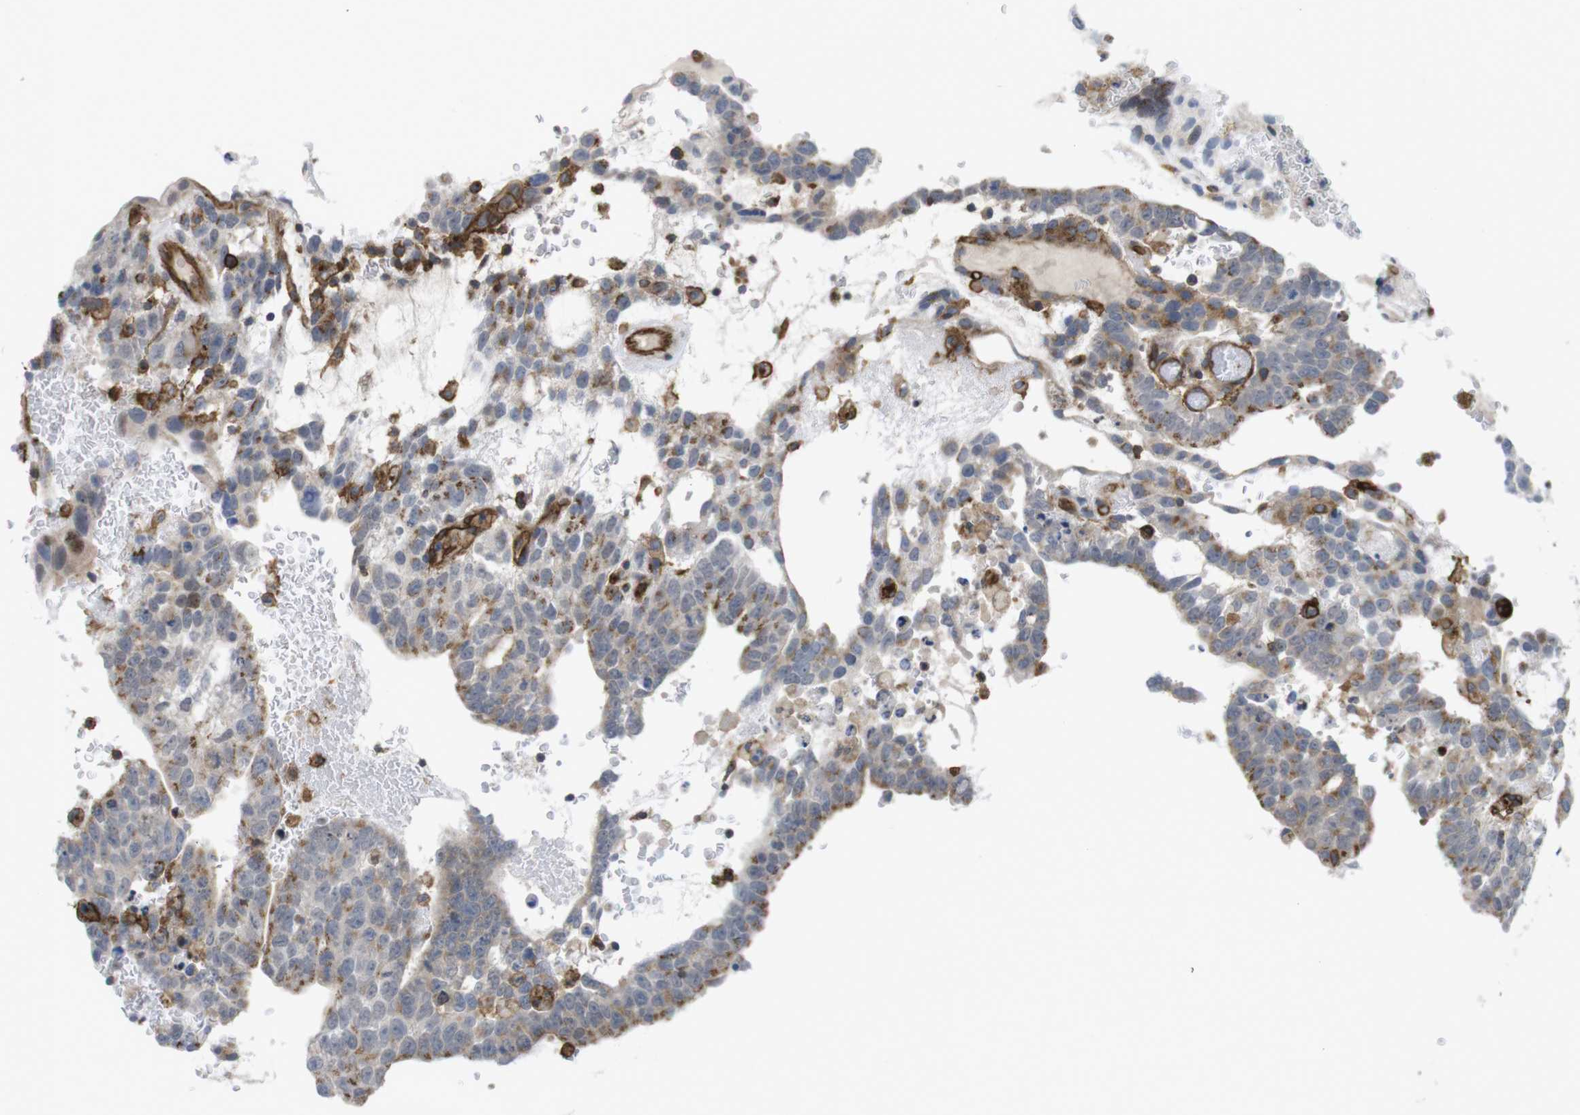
{"staining": {"intensity": "moderate", "quantity": "25%-75%", "location": "cytoplasmic/membranous"}, "tissue": "testis cancer", "cell_type": "Tumor cells", "image_type": "cancer", "snomed": [{"axis": "morphology", "description": "Seminoma, NOS"}, {"axis": "morphology", "description": "Carcinoma, Embryonal, NOS"}, {"axis": "topography", "description": "Testis"}], "caption": "Immunohistochemical staining of testis cancer exhibits moderate cytoplasmic/membranous protein positivity in approximately 25%-75% of tumor cells.", "gene": "CCR6", "patient": {"sex": "male", "age": 52}}